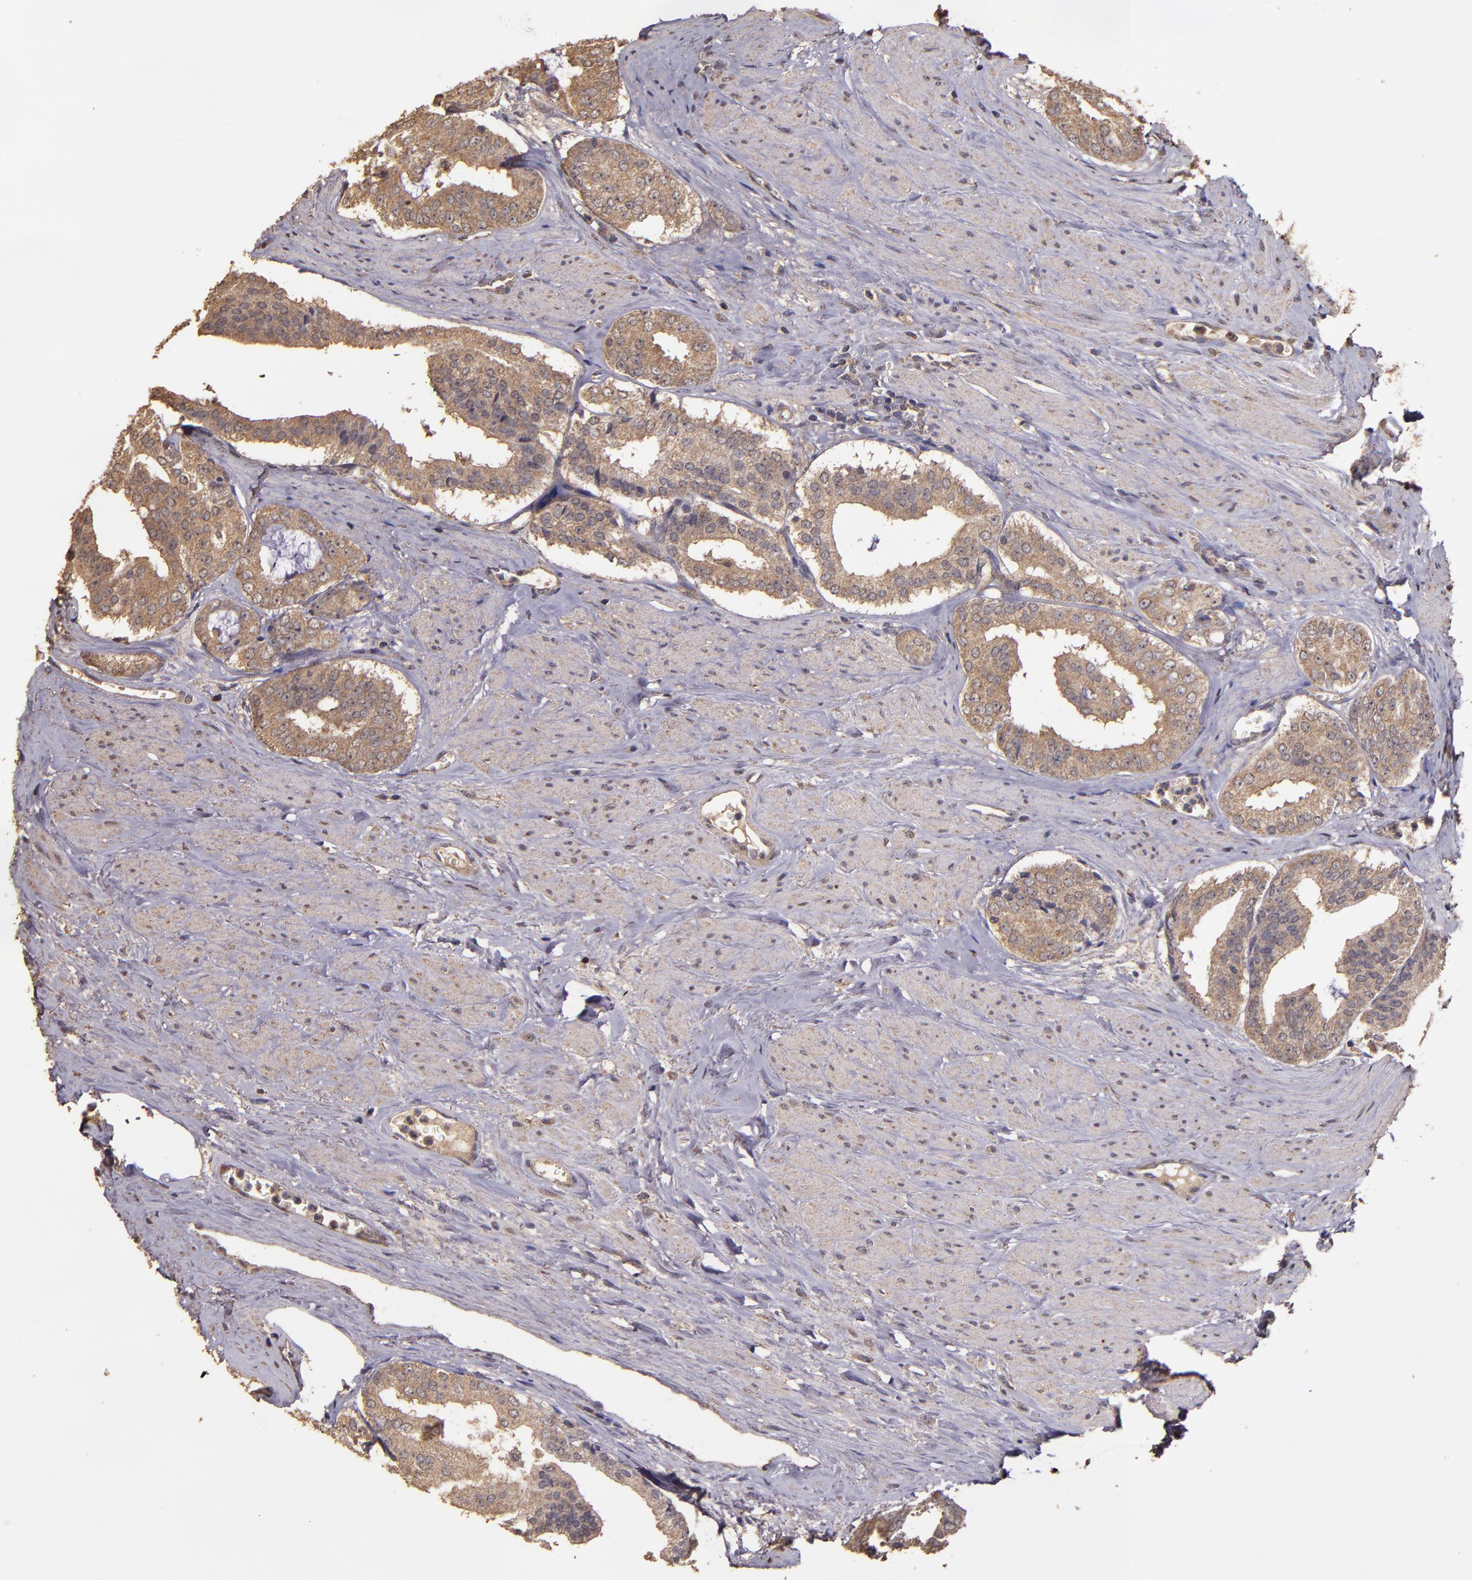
{"staining": {"intensity": "moderate", "quantity": ">75%", "location": "cytoplasmic/membranous"}, "tissue": "prostate cancer", "cell_type": "Tumor cells", "image_type": "cancer", "snomed": [{"axis": "morphology", "description": "Adenocarcinoma, Medium grade"}, {"axis": "topography", "description": "Prostate"}], "caption": "About >75% of tumor cells in prostate adenocarcinoma (medium-grade) reveal moderate cytoplasmic/membranous protein expression as visualized by brown immunohistochemical staining.", "gene": "HECTD1", "patient": {"sex": "male", "age": 79}}